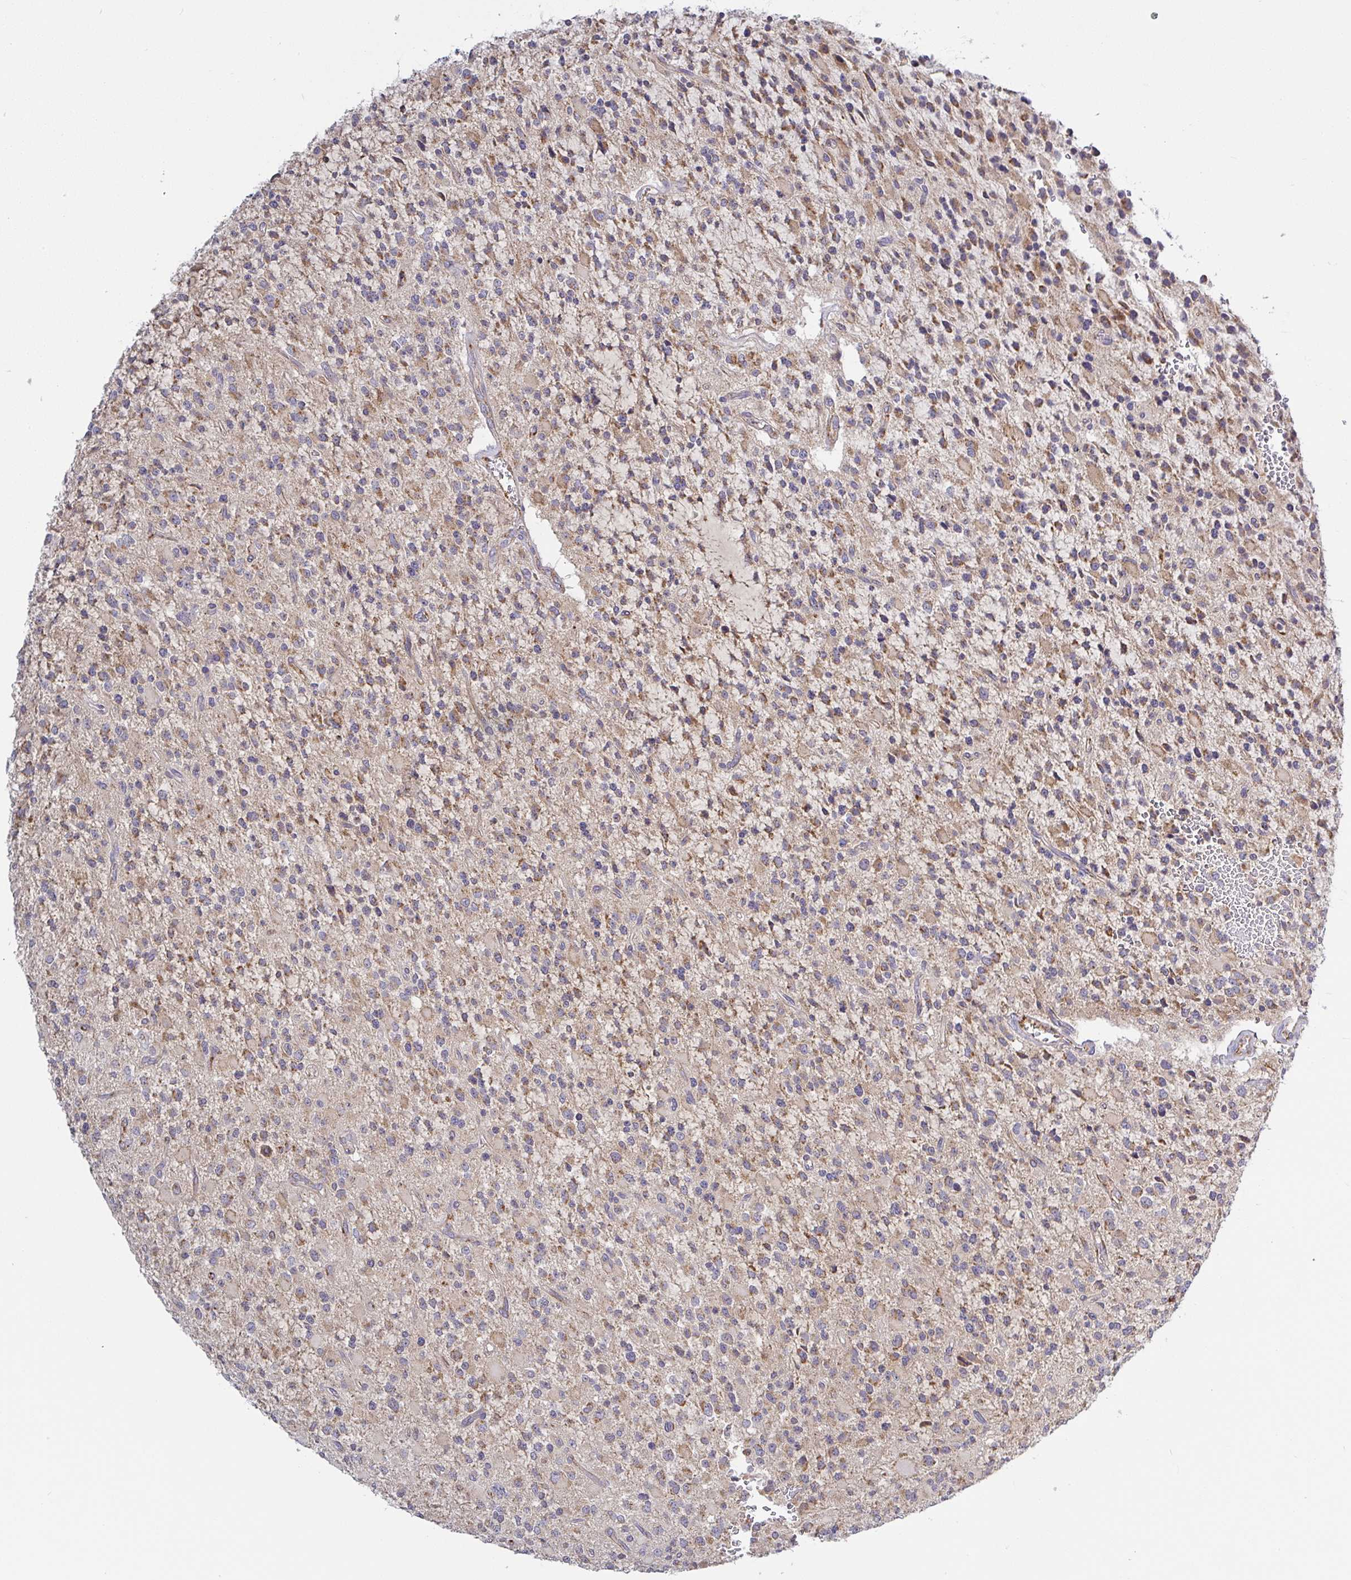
{"staining": {"intensity": "moderate", "quantity": "25%-75%", "location": "cytoplasmic/membranous"}, "tissue": "glioma", "cell_type": "Tumor cells", "image_type": "cancer", "snomed": [{"axis": "morphology", "description": "Glioma, malignant, High grade"}, {"axis": "topography", "description": "Brain"}], "caption": "Protein analysis of glioma tissue displays moderate cytoplasmic/membranous positivity in approximately 25%-75% of tumor cells. (brown staining indicates protein expression, while blue staining denotes nuclei).", "gene": "PLCD4", "patient": {"sex": "male", "age": 34}}